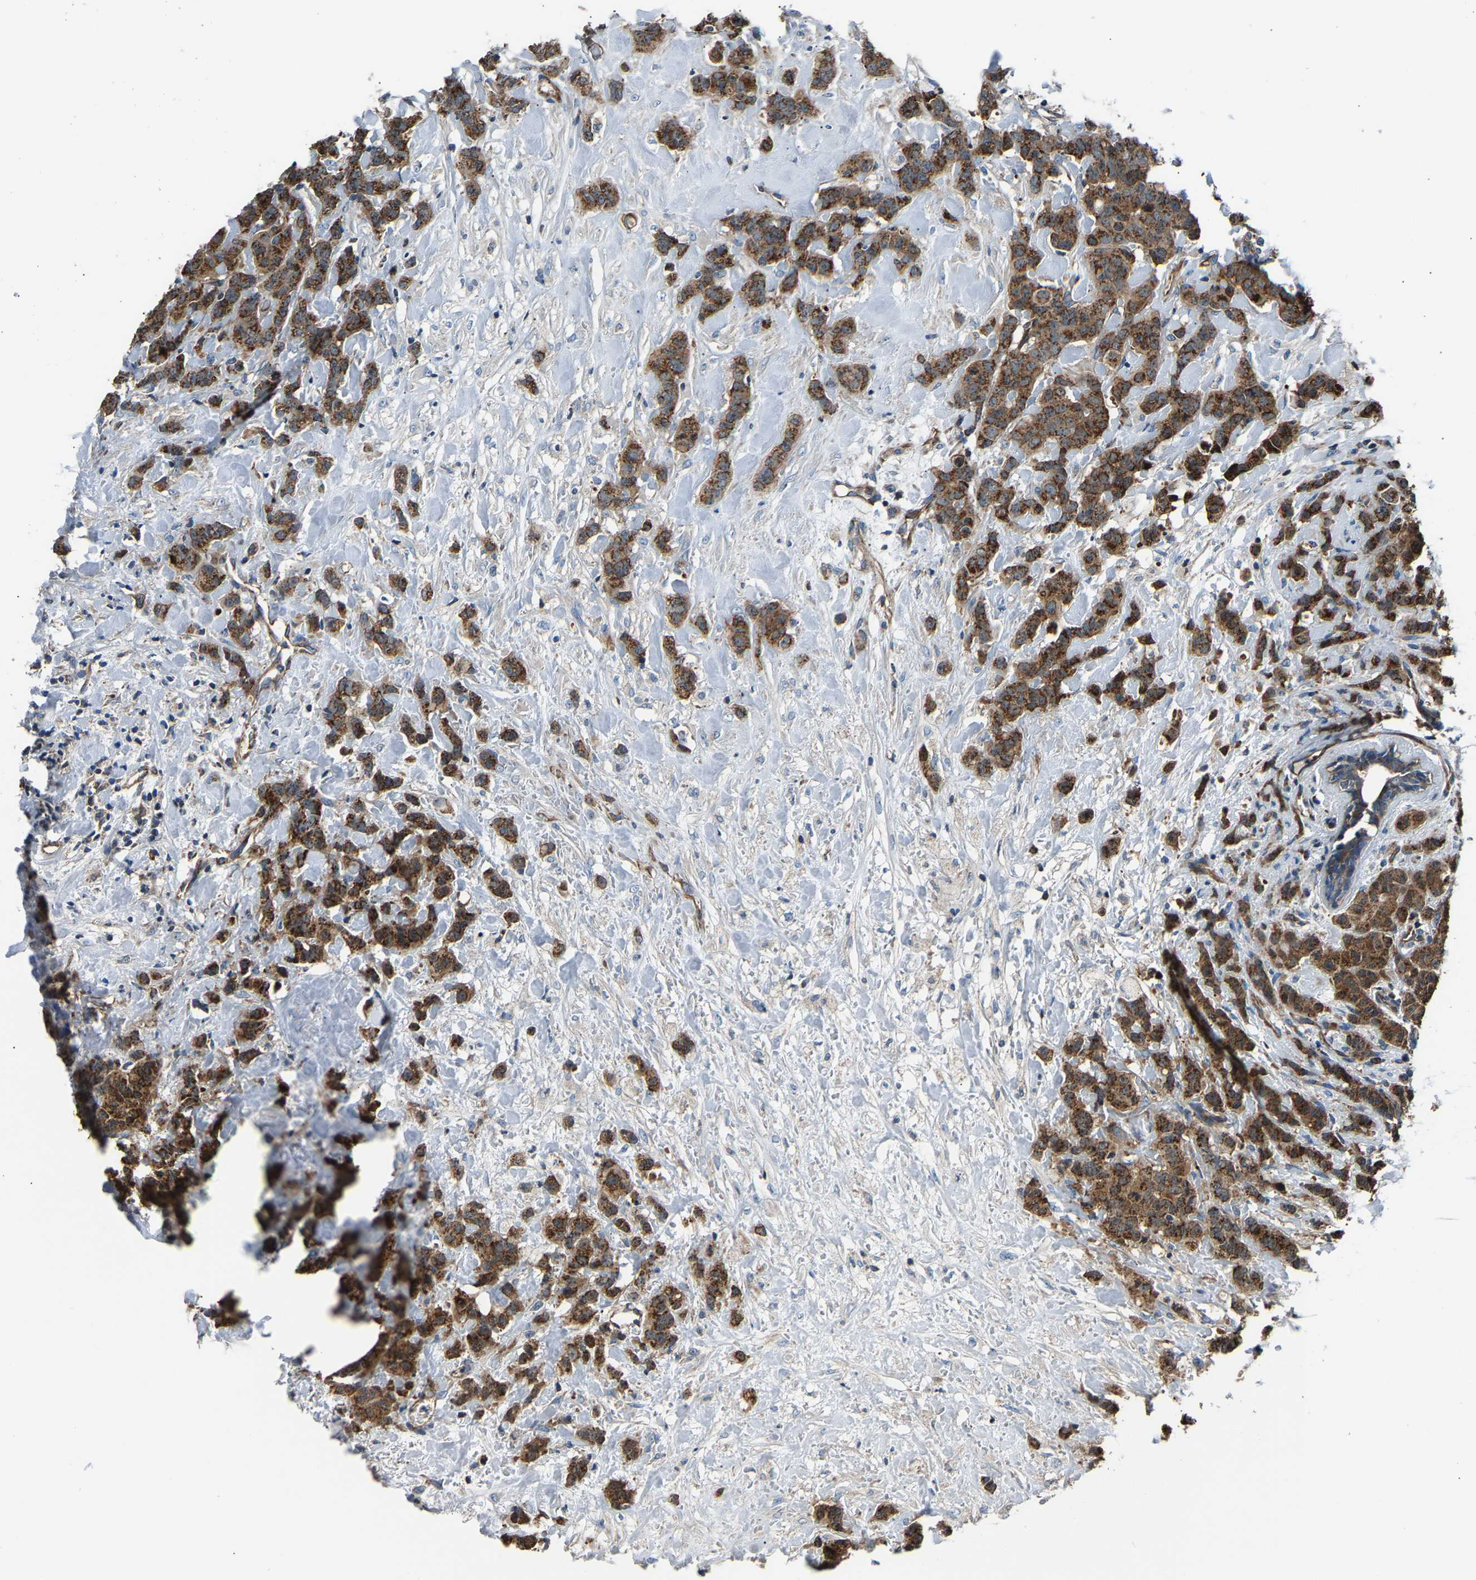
{"staining": {"intensity": "strong", "quantity": ">75%", "location": "cytoplasmic/membranous"}, "tissue": "breast cancer", "cell_type": "Tumor cells", "image_type": "cancer", "snomed": [{"axis": "morphology", "description": "Normal tissue, NOS"}, {"axis": "morphology", "description": "Duct carcinoma"}, {"axis": "topography", "description": "Breast"}], "caption": "This histopathology image displays immunohistochemistry staining of human breast cancer, with high strong cytoplasmic/membranous expression in about >75% of tumor cells.", "gene": "GGCT", "patient": {"sex": "female", "age": 40}}